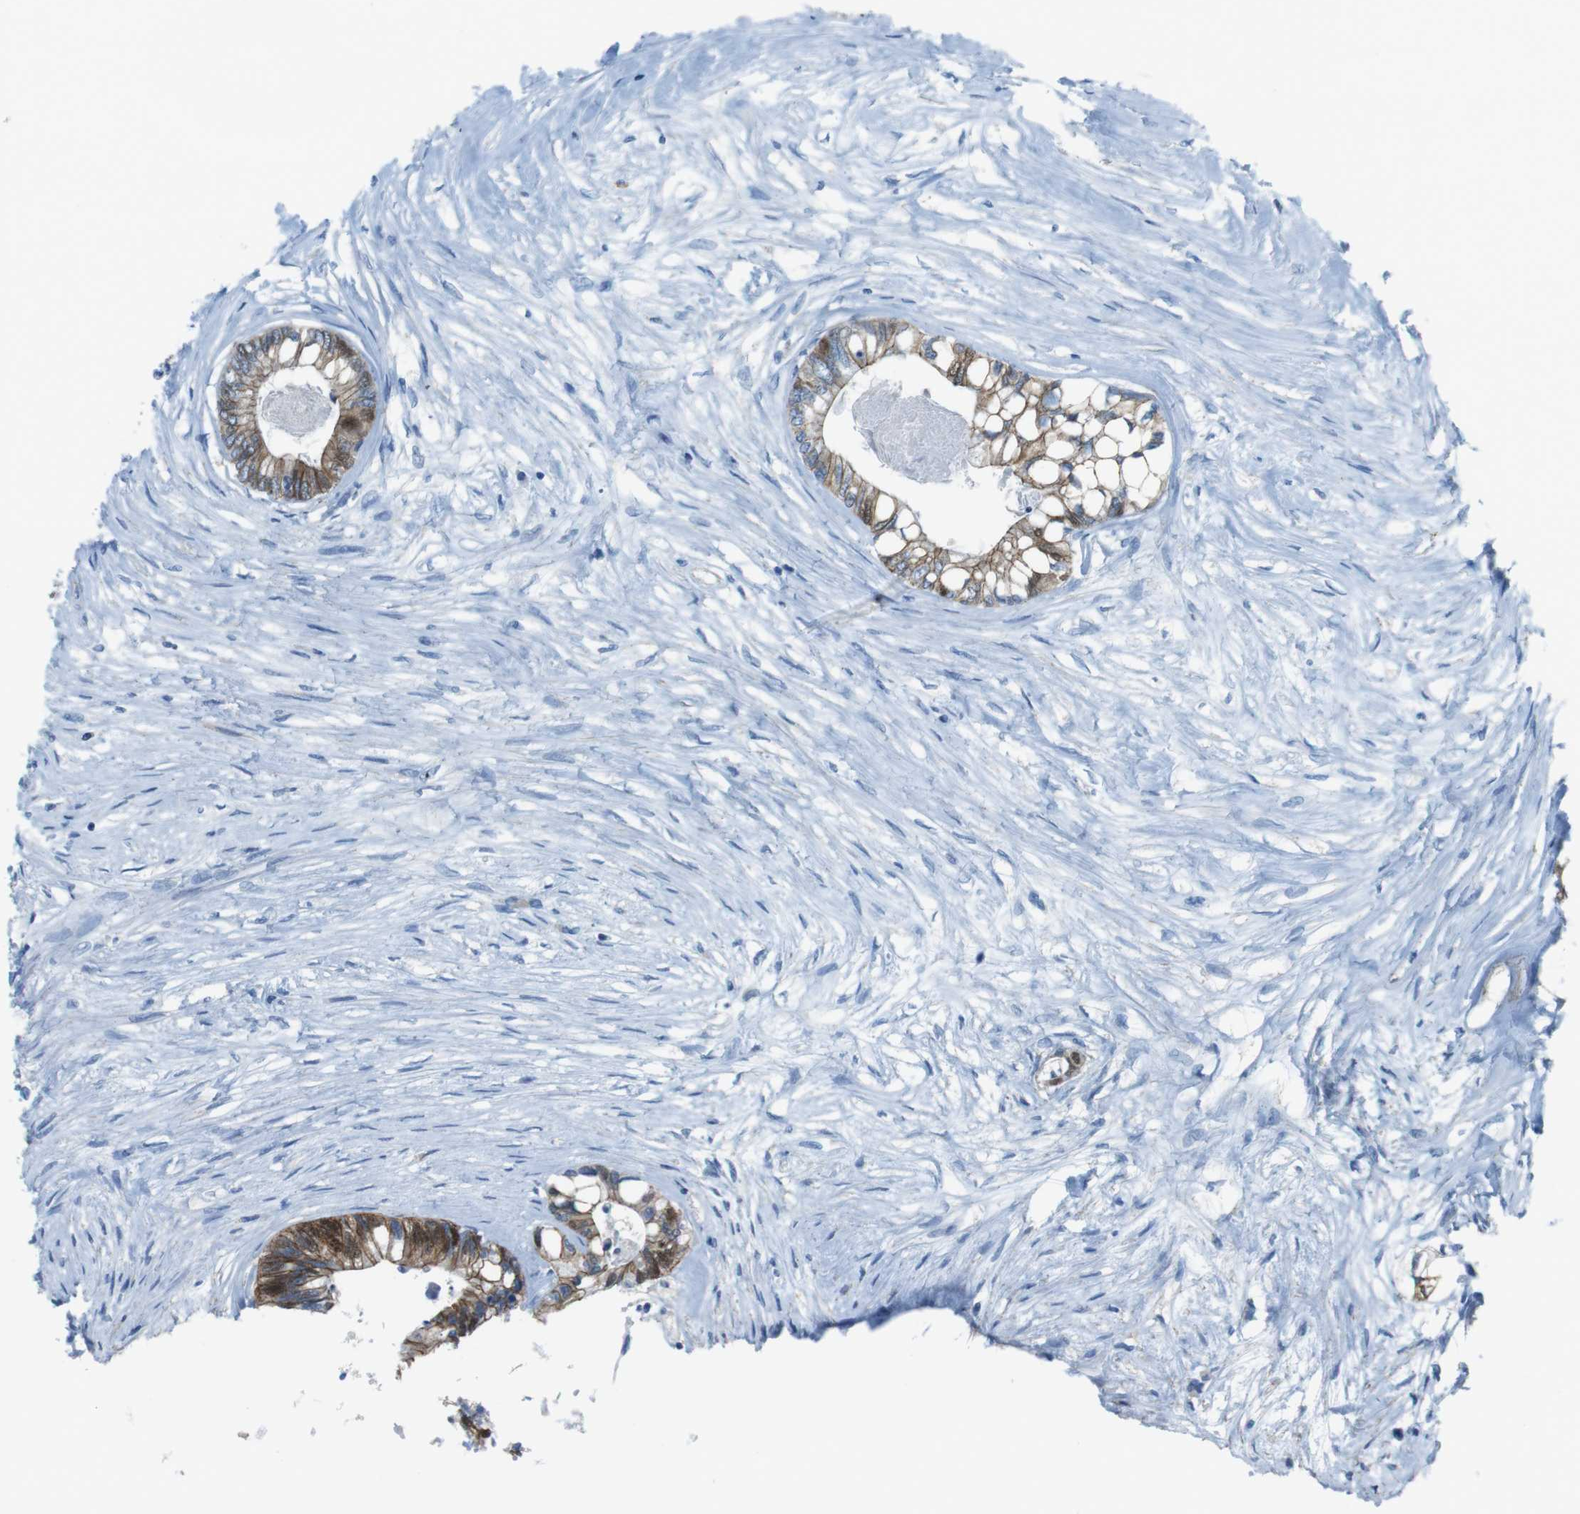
{"staining": {"intensity": "weak", "quantity": ">75%", "location": "cytoplasmic/membranous"}, "tissue": "colorectal cancer", "cell_type": "Tumor cells", "image_type": "cancer", "snomed": [{"axis": "morphology", "description": "Adenocarcinoma, NOS"}, {"axis": "topography", "description": "Rectum"}], "caption": "Brown immunohistochemical staining in colorectal adenocarcinoma reveals weak cytoplasmic/membranous positivity in about >75% of tumor cells. The staining was performed using DAB, with brown indicating positive protein expression. Nuclei are stained blue with hematoxylin.", "gene": "SLC6A6", "patient": {"sex": "male", "age": 63}}